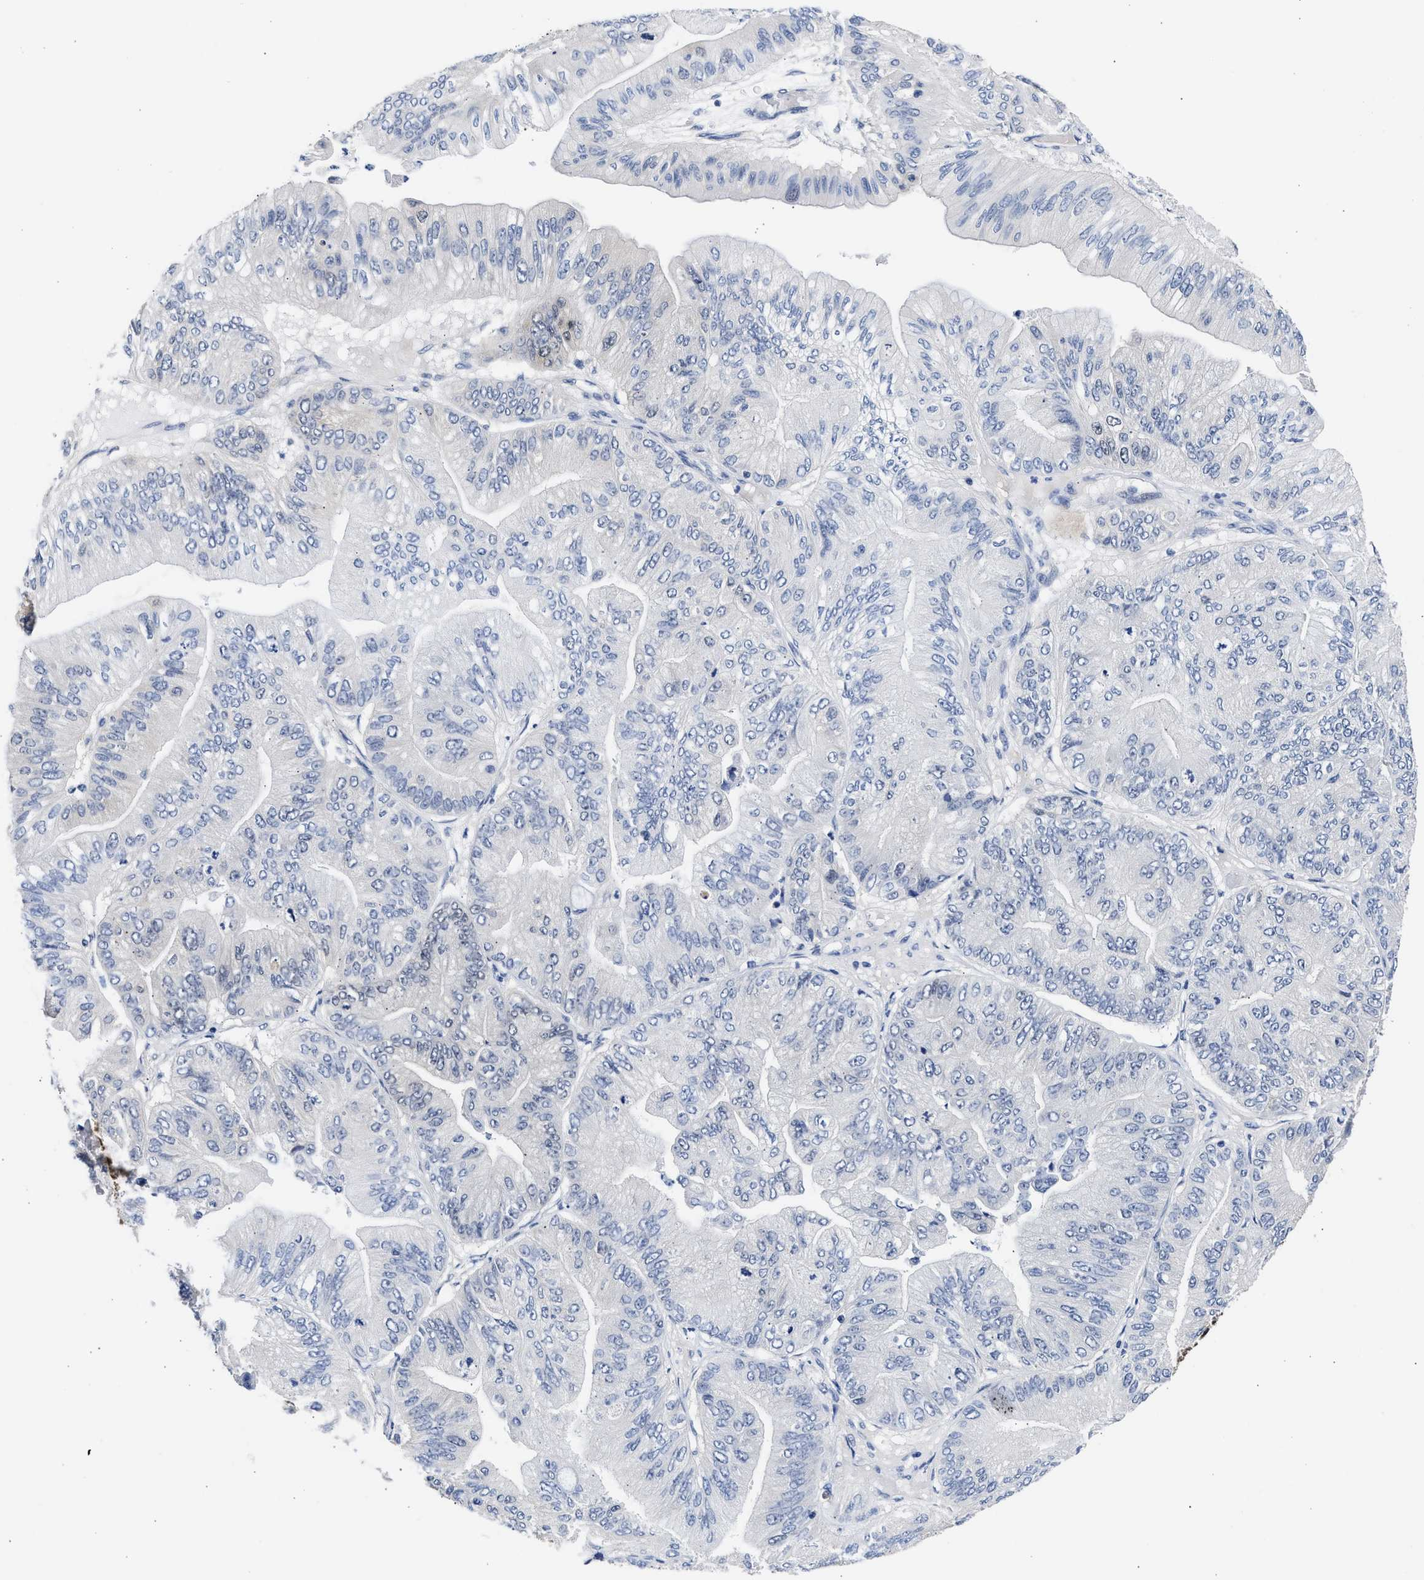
{"staining": {"intensity": "negative", "quantity": "none", "location": "none"}, "tissue": "ovarian cancer", "cell_type": "Tumor cells", "image_type": "cancer", "snomed": [{"axis": "morphology", "description": "Cystadenocarcinoma, mucinous, NOS"}, {"axis": "topography", "description": "Ovary"}], "caption": "Immunohistochemical staining of human mucinous cystadenocarcinoma (ovarian) exhibits no significant expression in tumor cells.", "gene": "XPO5", "patient": {"sex": "female", "age": 61}}